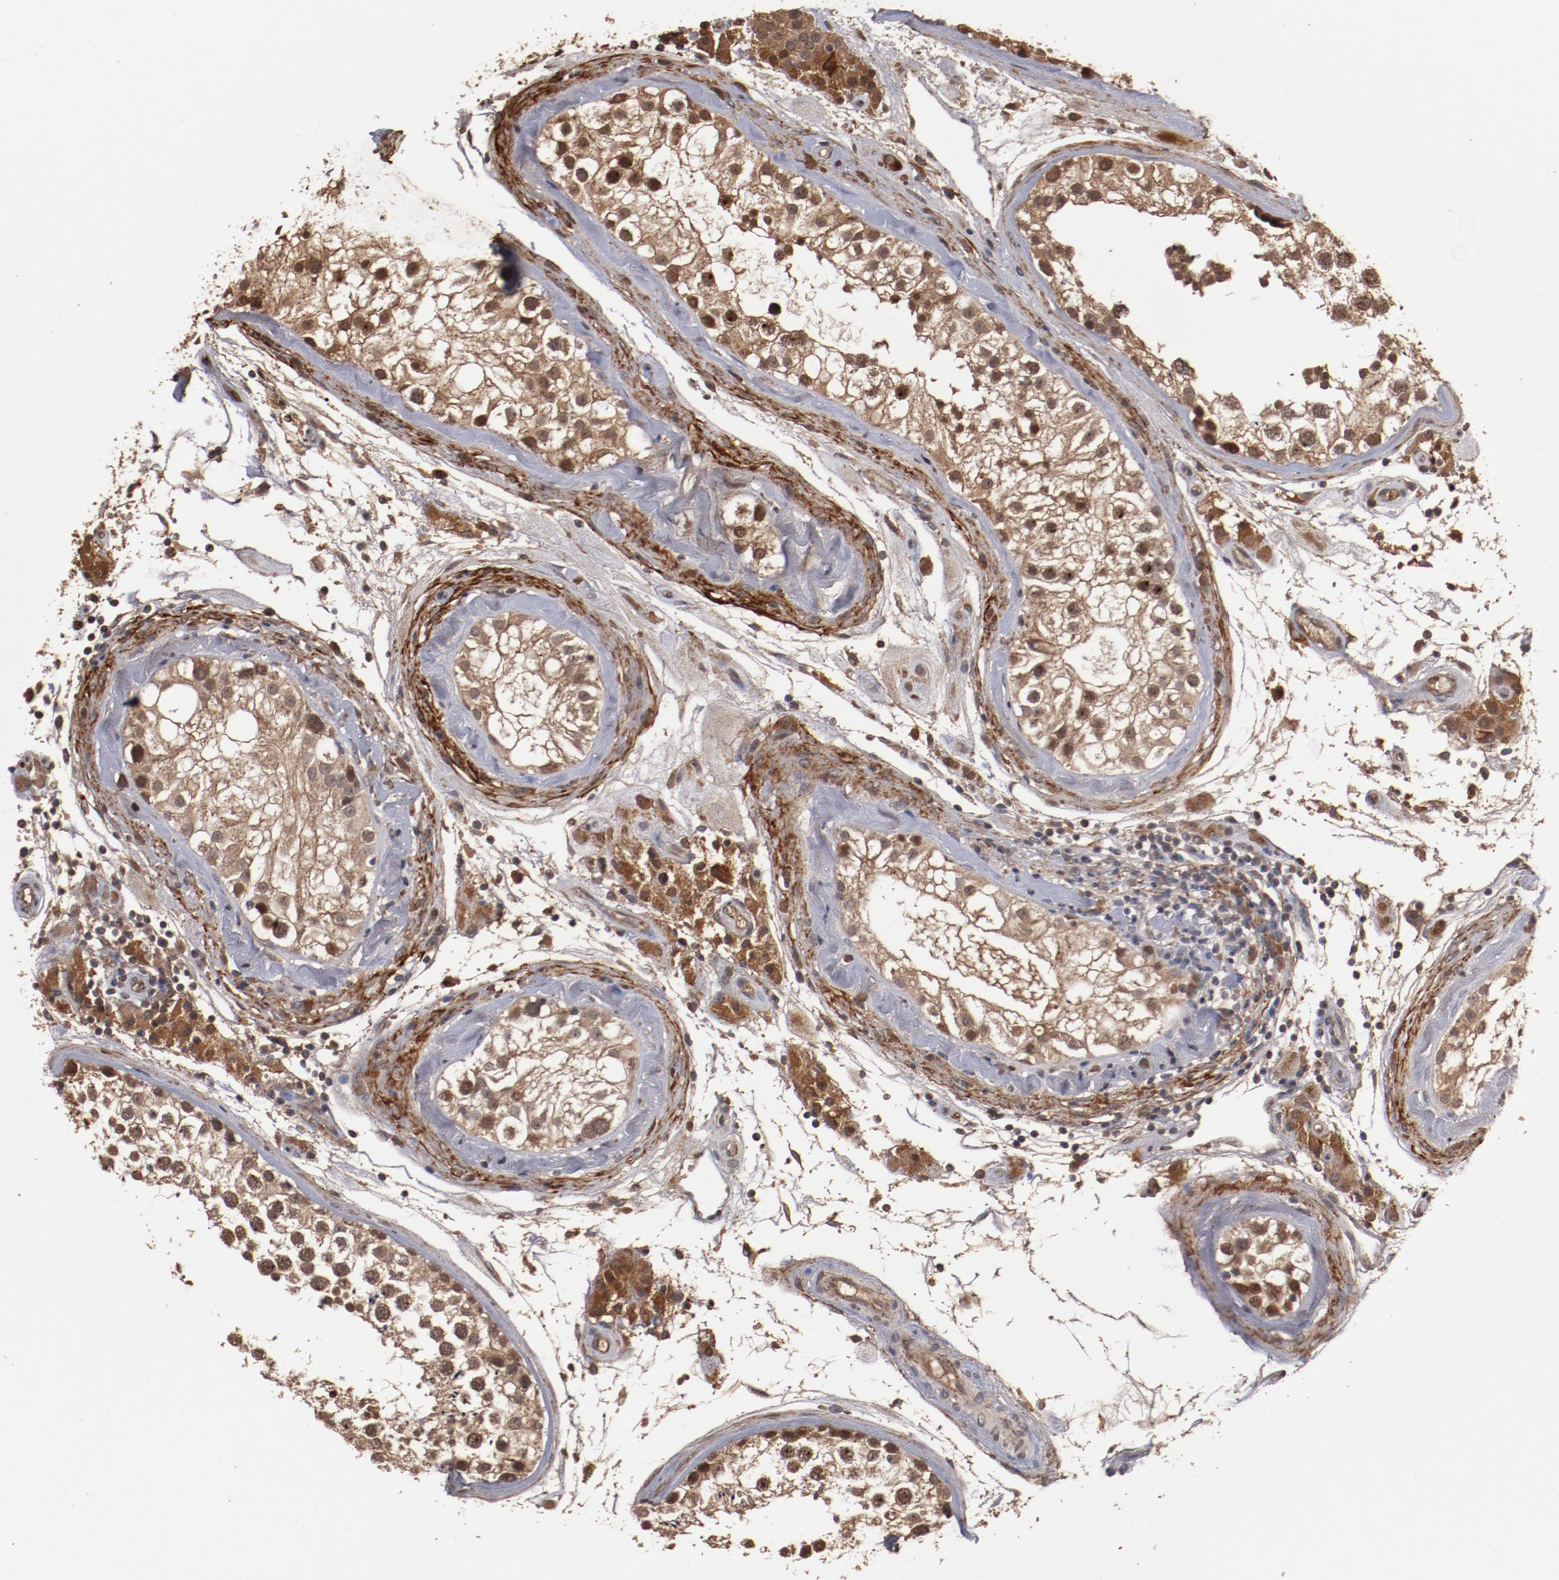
{"staining": {"intensity": "moderate", "quantity": ">75%", "location": "cytoplasmic/membranous"}, "tissue": "testis", "cell_type": "Cells in seminiferous ducts", "image_type": "normal", "snomed": [{"axis": "morphology", "description": "Normal tissue, NOS"}, {"axis": "topography", "description": "Testis"}], "caption": "Immunohistochemistry (IHC) staining of normal testis, which shows medium levels of moderate cytoplasmic/membranous expression in about >75% of cells in seminiferous ducts indicating moderate cytoplasmic/membranous protein expression. The staining was performed using DAB (3,3'-diaminobenzidine) (brown) for protein detection and nuclei were counterstained in hematoxylin (blue).", "gene": "TENM1", "patient": {"sex": "male", "age": 46}}